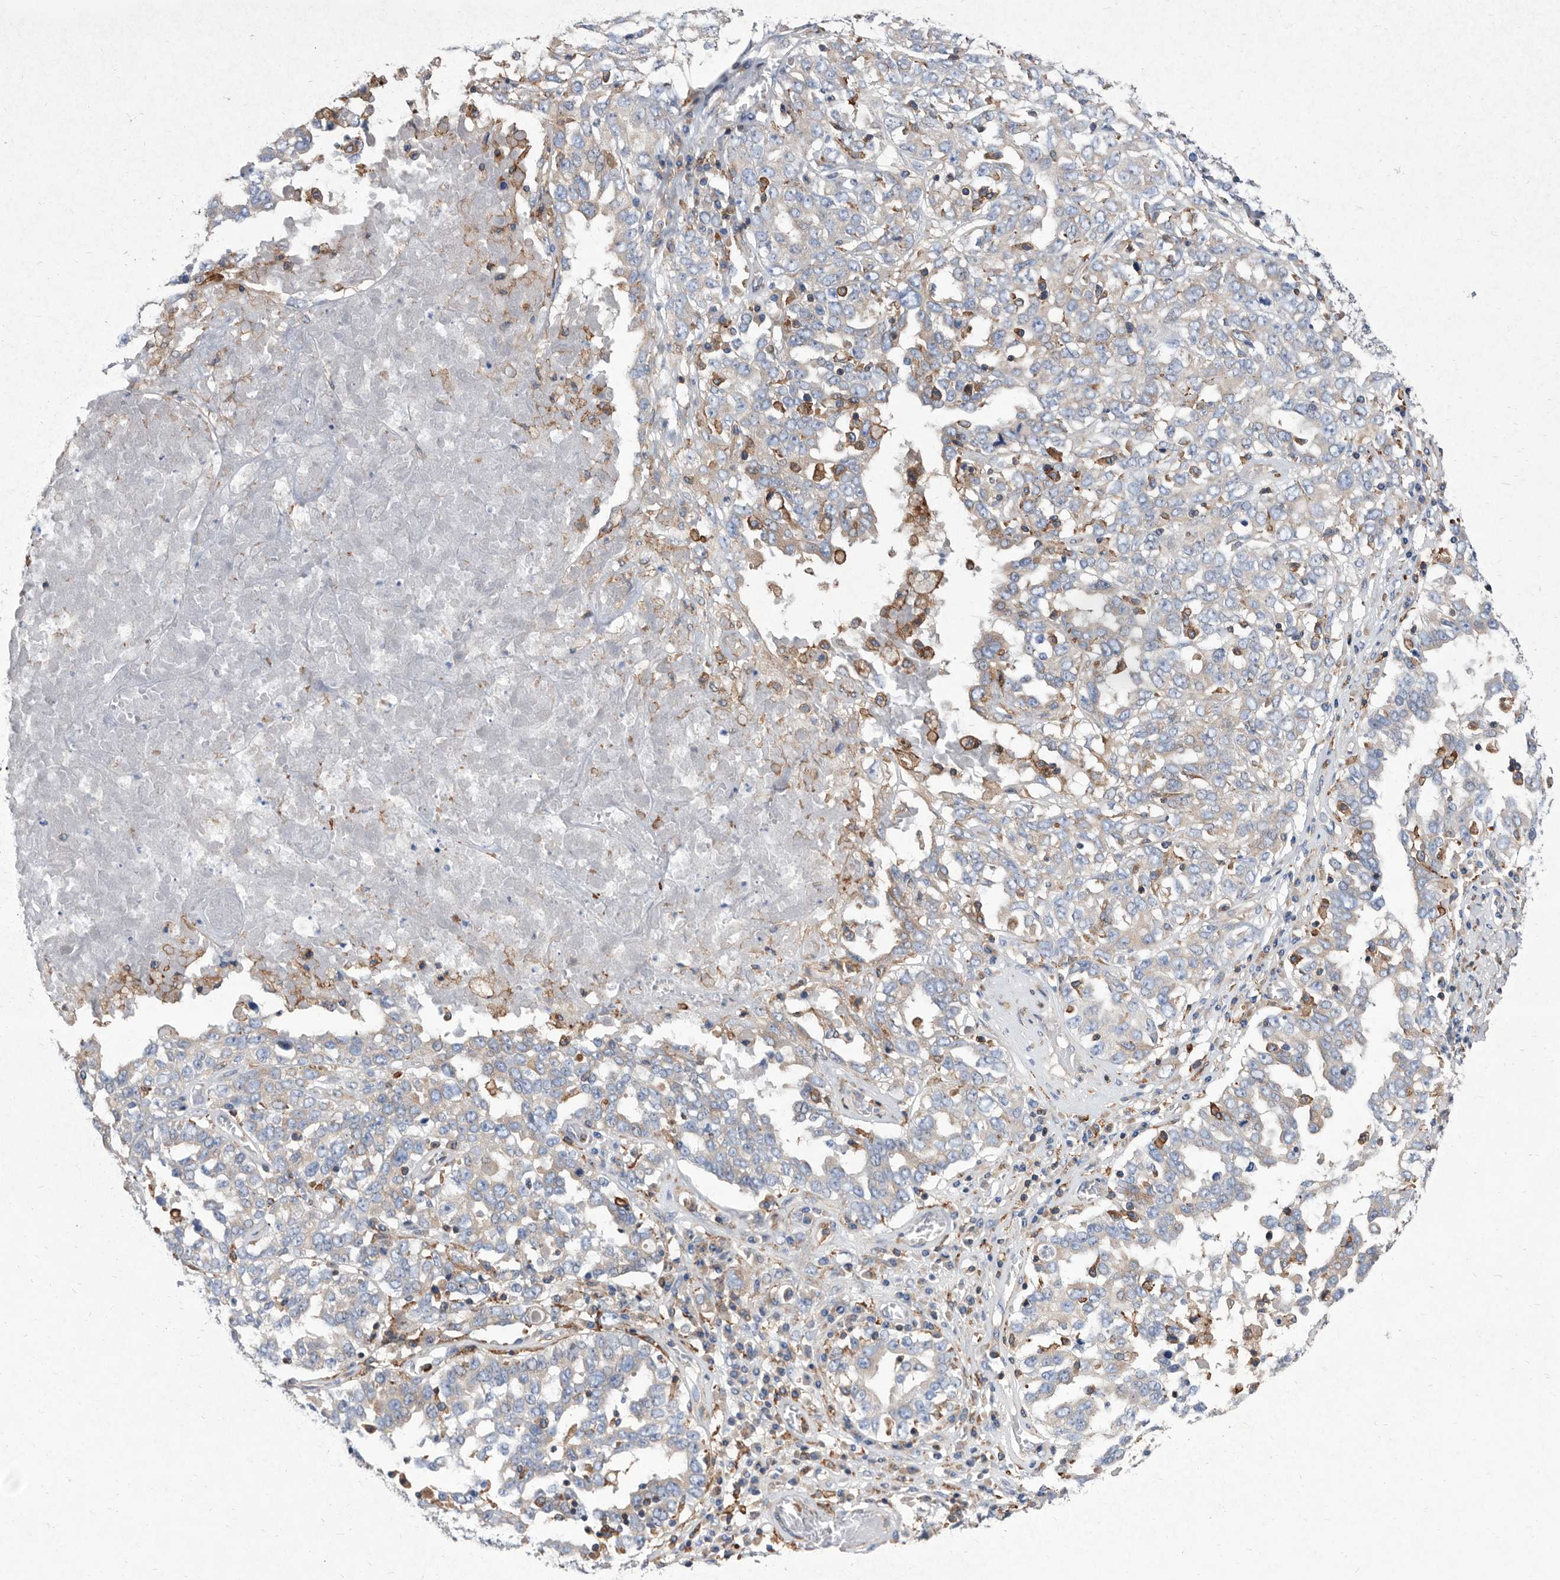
{"staining": {"intensity": "weak", "quantity": "<25%", "location": "cytoplasmic/membranous"}, "tissue": "ovarian cancer", "cell_type": "Tumor cells", "image_type": "cancer", "snomed": [{"axis": "morphology", "description": "Carcinoma, endometroid"}, {"axis": "topography", "description": "Ovary"}], "caption": "Immunohistochemistry (IHC) of human endometroid carcinoma (ovarian) demonstrates no staining in tumor cells.", "gene": "SMG7", "patient": {"sex": "female", "age": 62}}